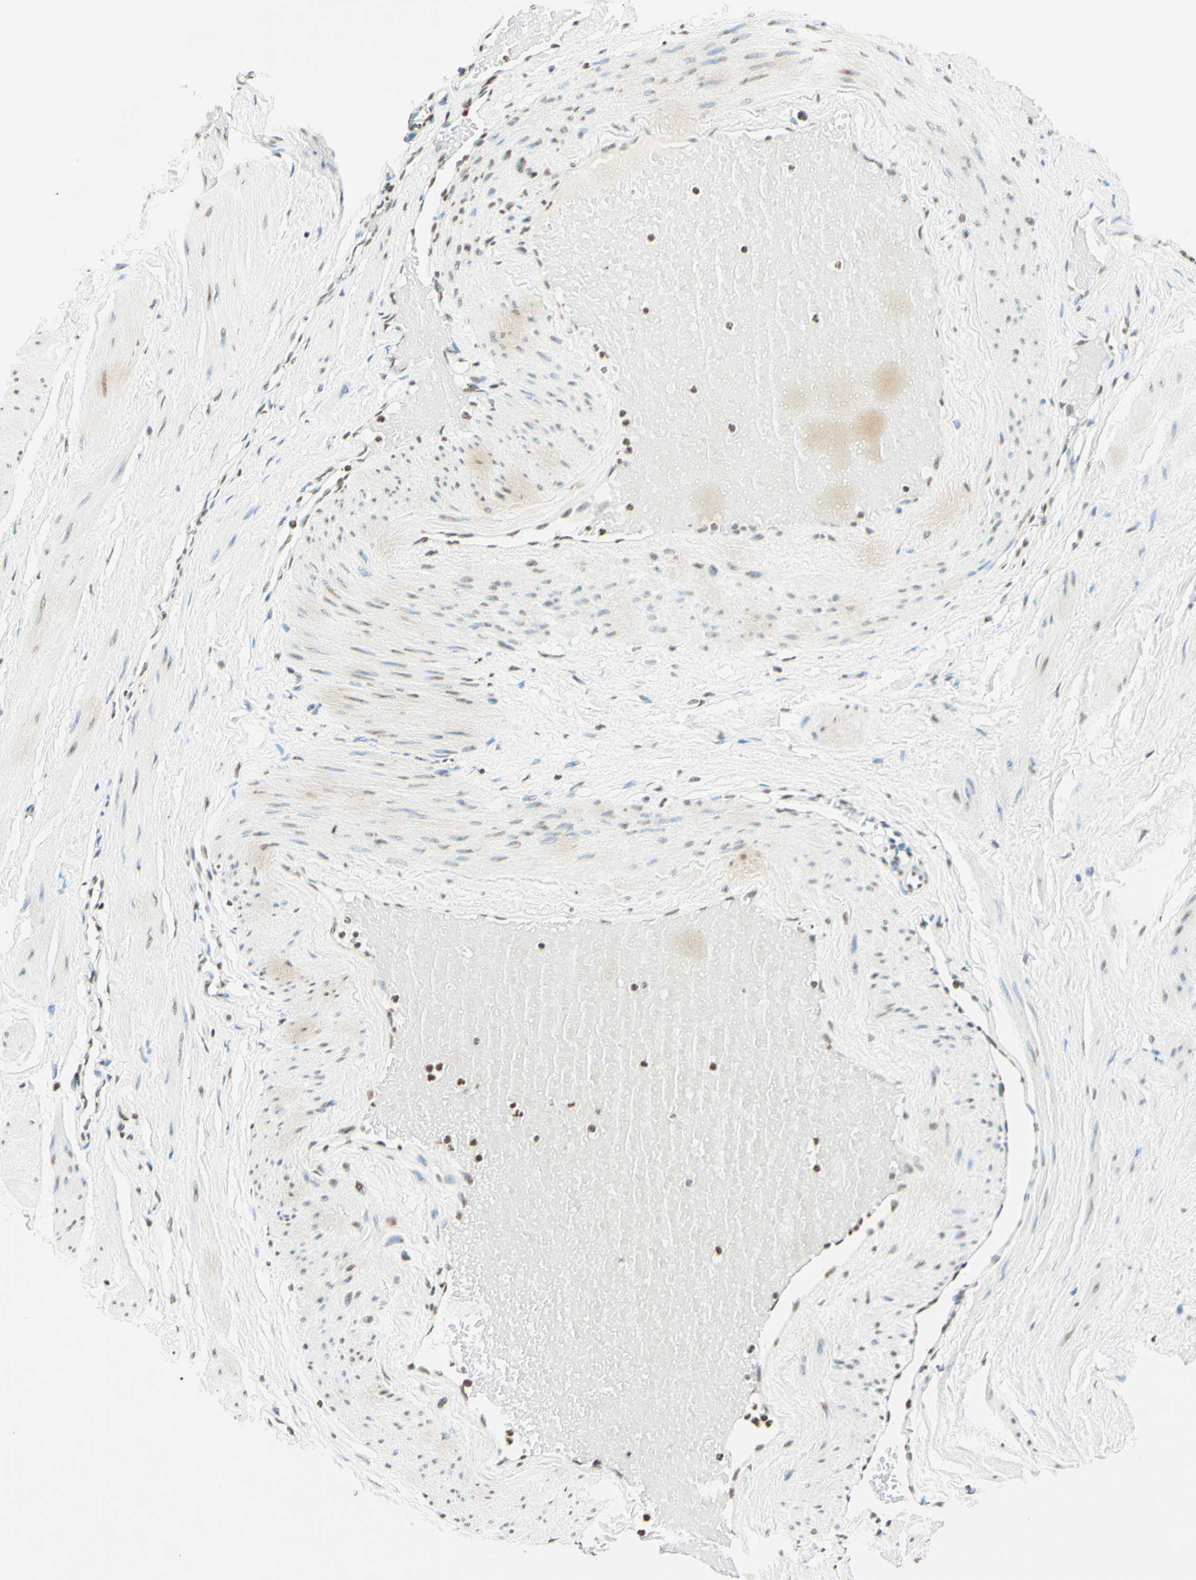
{"staining": {"intensity": "moderate", "quantity": ">75%", "location": "nuclear"}, "tissue": "adipose tissue", "cell_type": "Adipocytes", "image_type": "normal", "snomed": [{"axis": "morphology", "description": "Normal tissue, NOS"}, {"axis": "topography", "description": "Soft tissue"}, {"axis": "topography", "description": "Vascular tissue"}], "caption": "Immunohistochemistry (IHC) image of benign human adipose tissue stained for a protein (brown), which exhibits medium levels of moderate nuclear expression in about >75% of adipocytes.", "gene": "MSH2", "patient": {"sex": "female", "age": 35}}